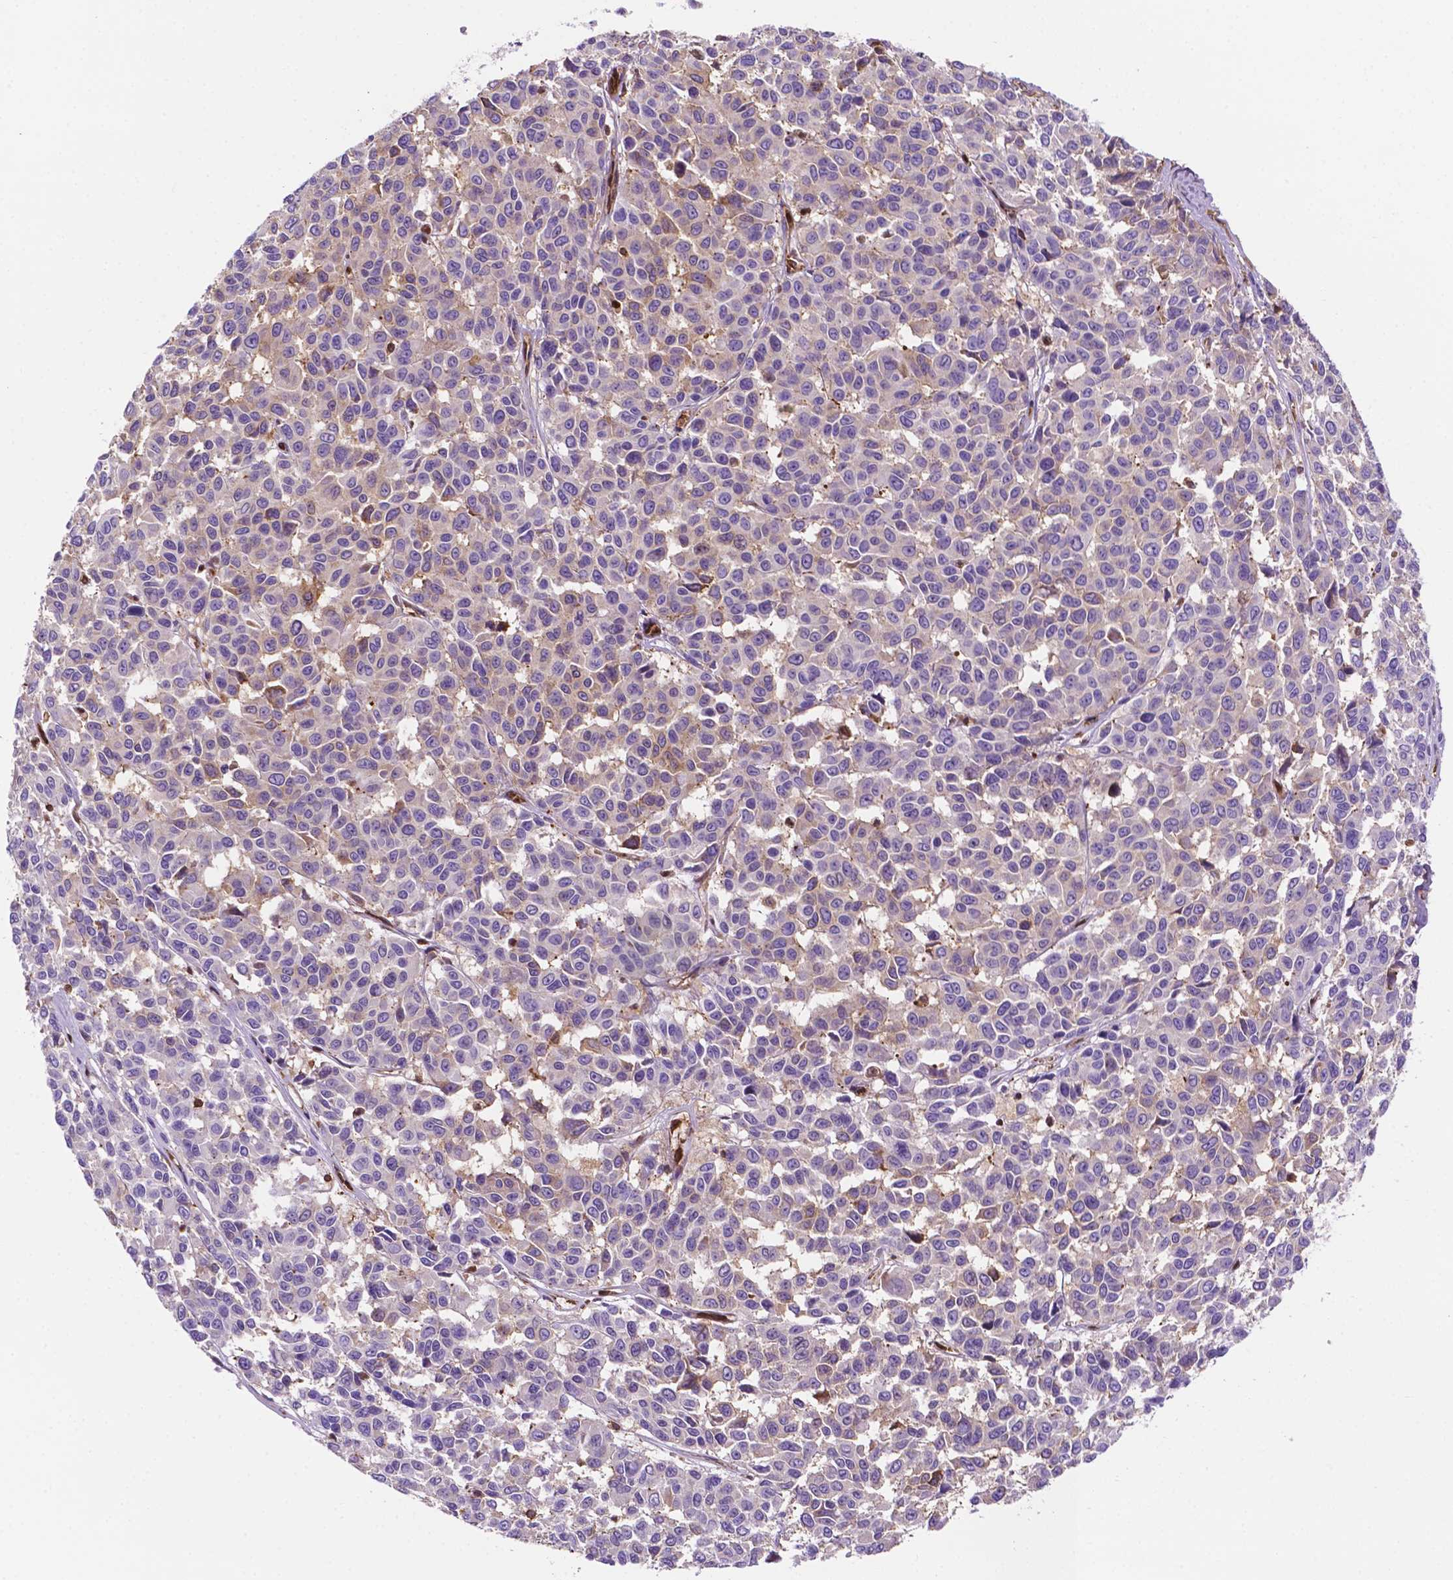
{"staining": {"intensity": "negative", "quantity": "none", "location": "none"}, "tissue": "melanoma", "cell_type": "Tumor cells", "image_type": "cancer", "snomed": [{"axis": "morphology", "description": "Malignant melanoma, NOS"}, {"axis": "topography", "description": "Skin"}], "caption": "Immunohistochemical staining of malignant melanoma reveals no significant positivity in tumor cells.", "gene": "DCN", "patient": {"sex": "female", "age": 66}}